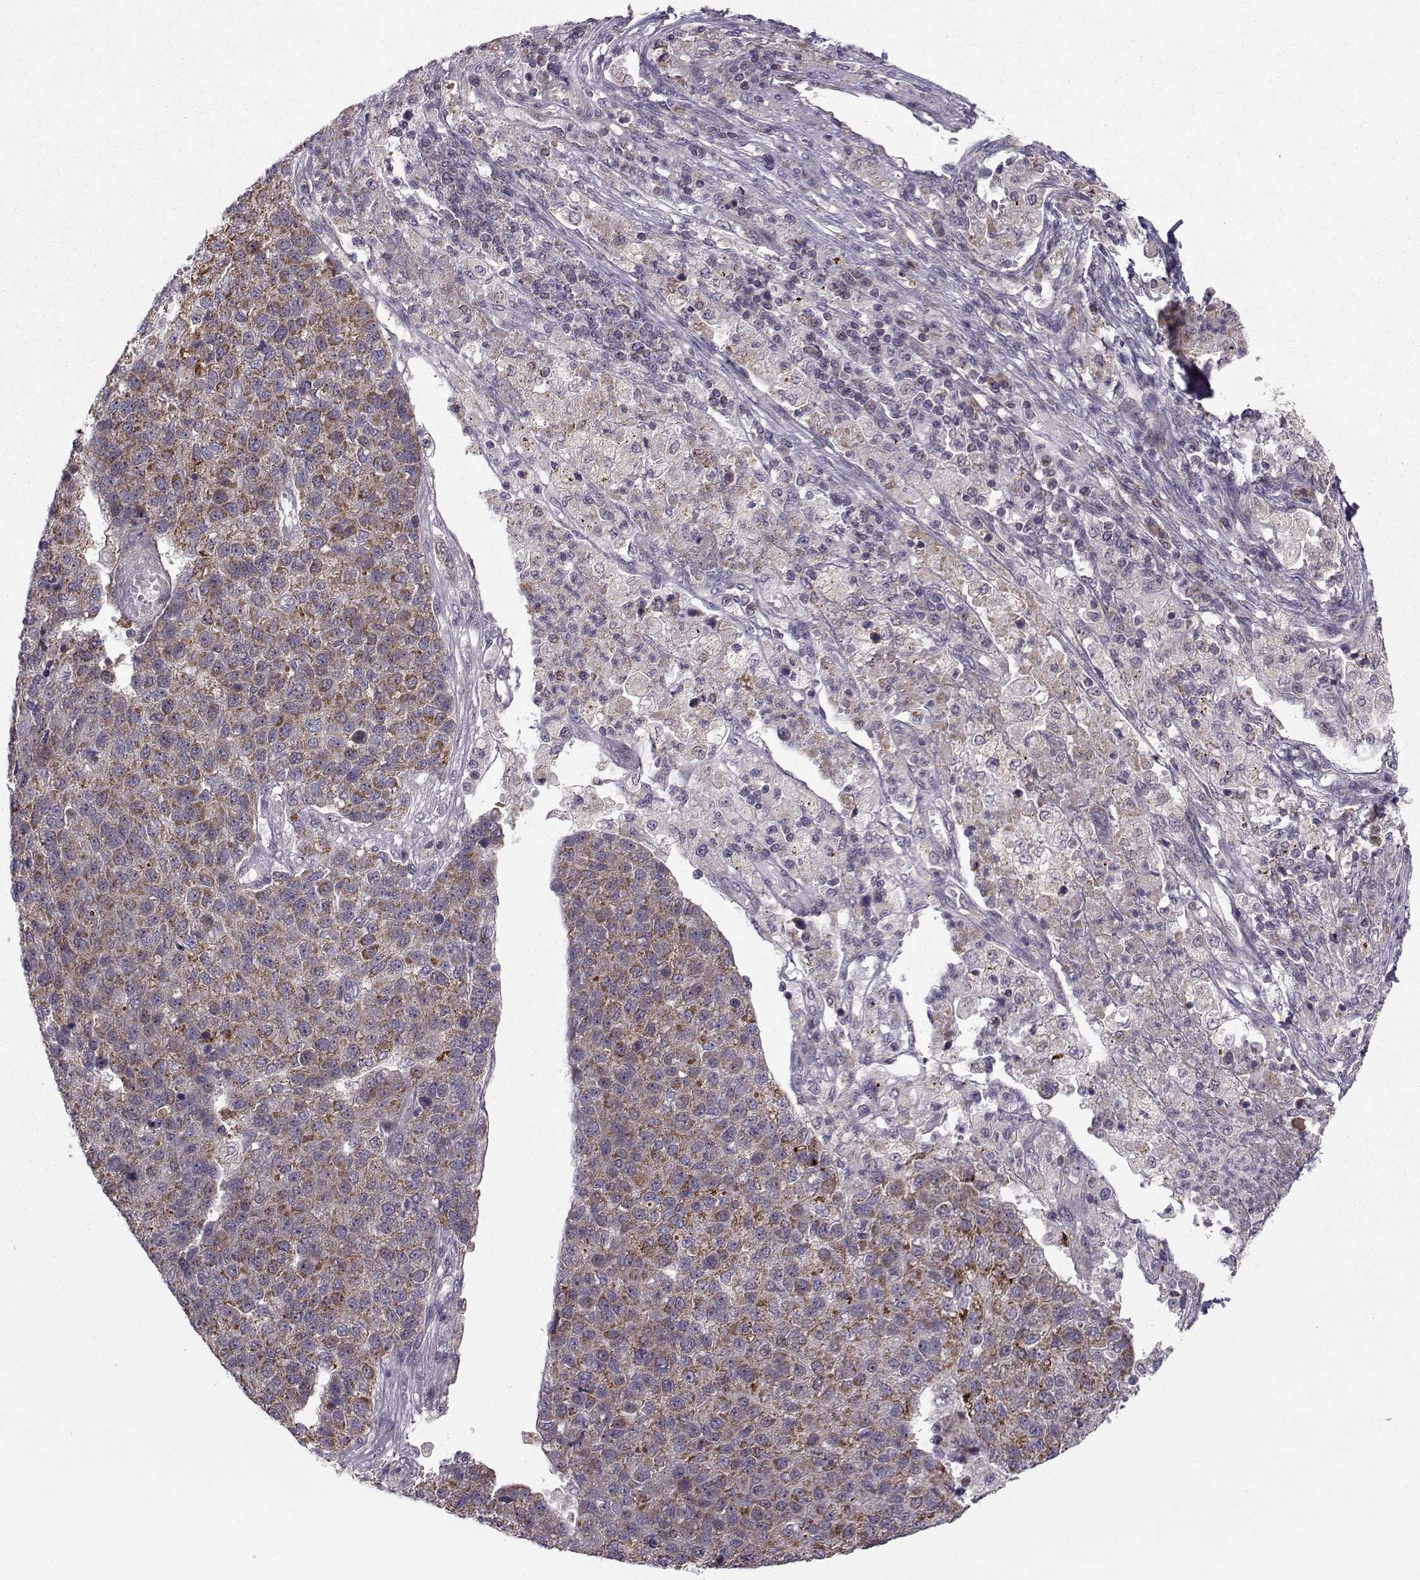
{"staining": {"intensity": "strong", "quantity": "25%-75%", "location": "cytoplasmic/membranous"}, "tissue": "pancreatic cancer", "cell_type": "Tumor cells", "image_type": "cancer", "snomed": [{"axis": "morphology", "description": "Adenocarcinoma, NOS"}, {"axis": "topography", "description": "Pancreas"}], "caption": "Immunohistochemistry histopathology image of neoplastic tissue: human adenocarcinoma (pancreatic) stained using IHC displays high levels of strong protein expression localized specifically in the cytoplasmic/membranous of tumor cells, appearing as a cytoplasmic/membranous brown color.", "gene": "NECAB3", "patient": {"sex": "female", "age": 61}}